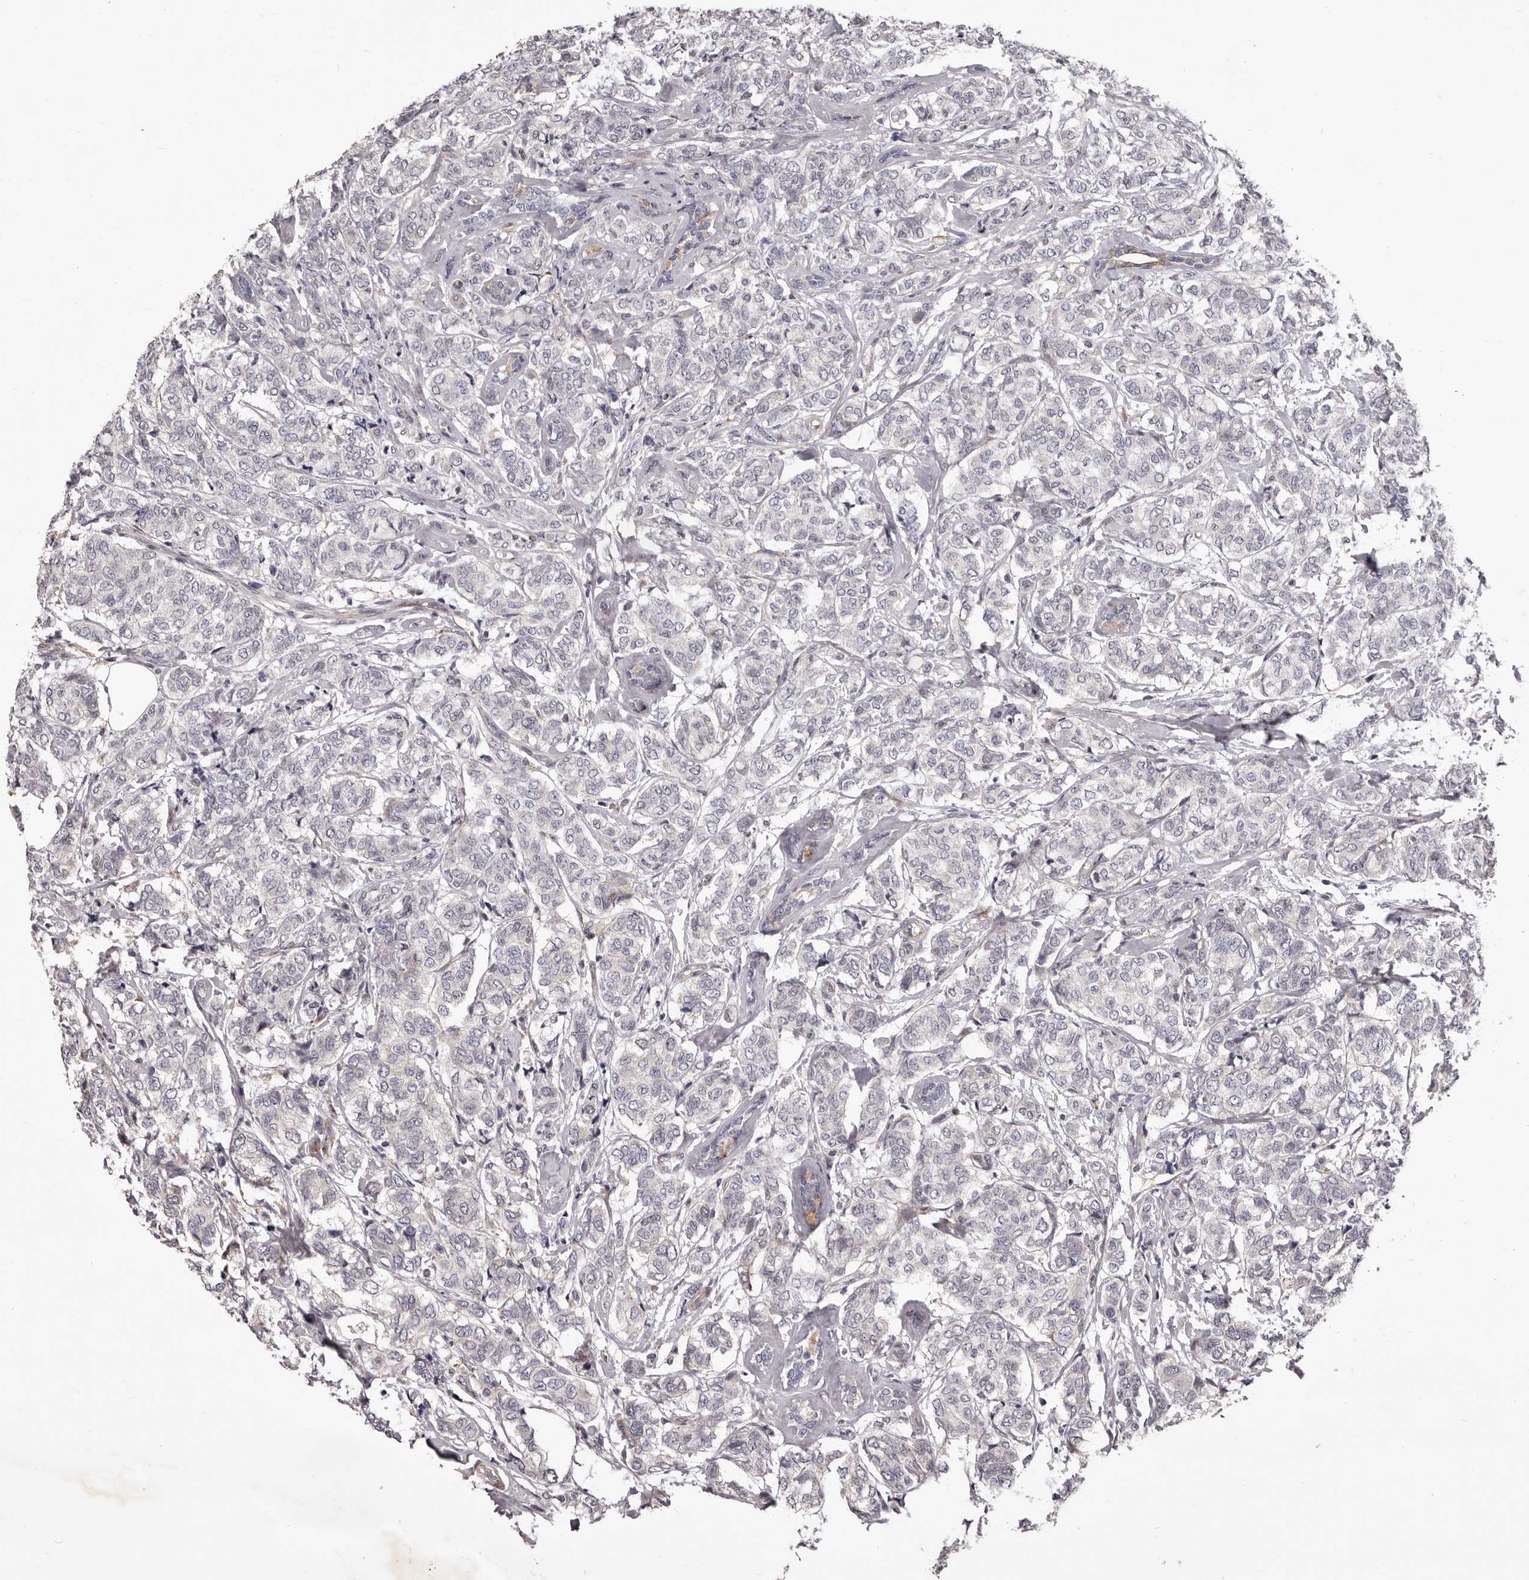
{"staining": {"intensity": "negative", "quantity": "none", "location": "none"}, "tissue": "breast cancer", "cell_type": "Tumor cells", "image_type": "cancer", "snomed": [{"axis": "morphology", "description": "Lobular carcinoma"}, {"axis": "topography", "description": "Breast"}], "caption": "This is an immunohistochemistry micrograph of human breast cancer (lobular carcinoma). There is no expression in tumor cells.", "gene": "ALPK1", "patient": {"sex": "female", "age": 60}}